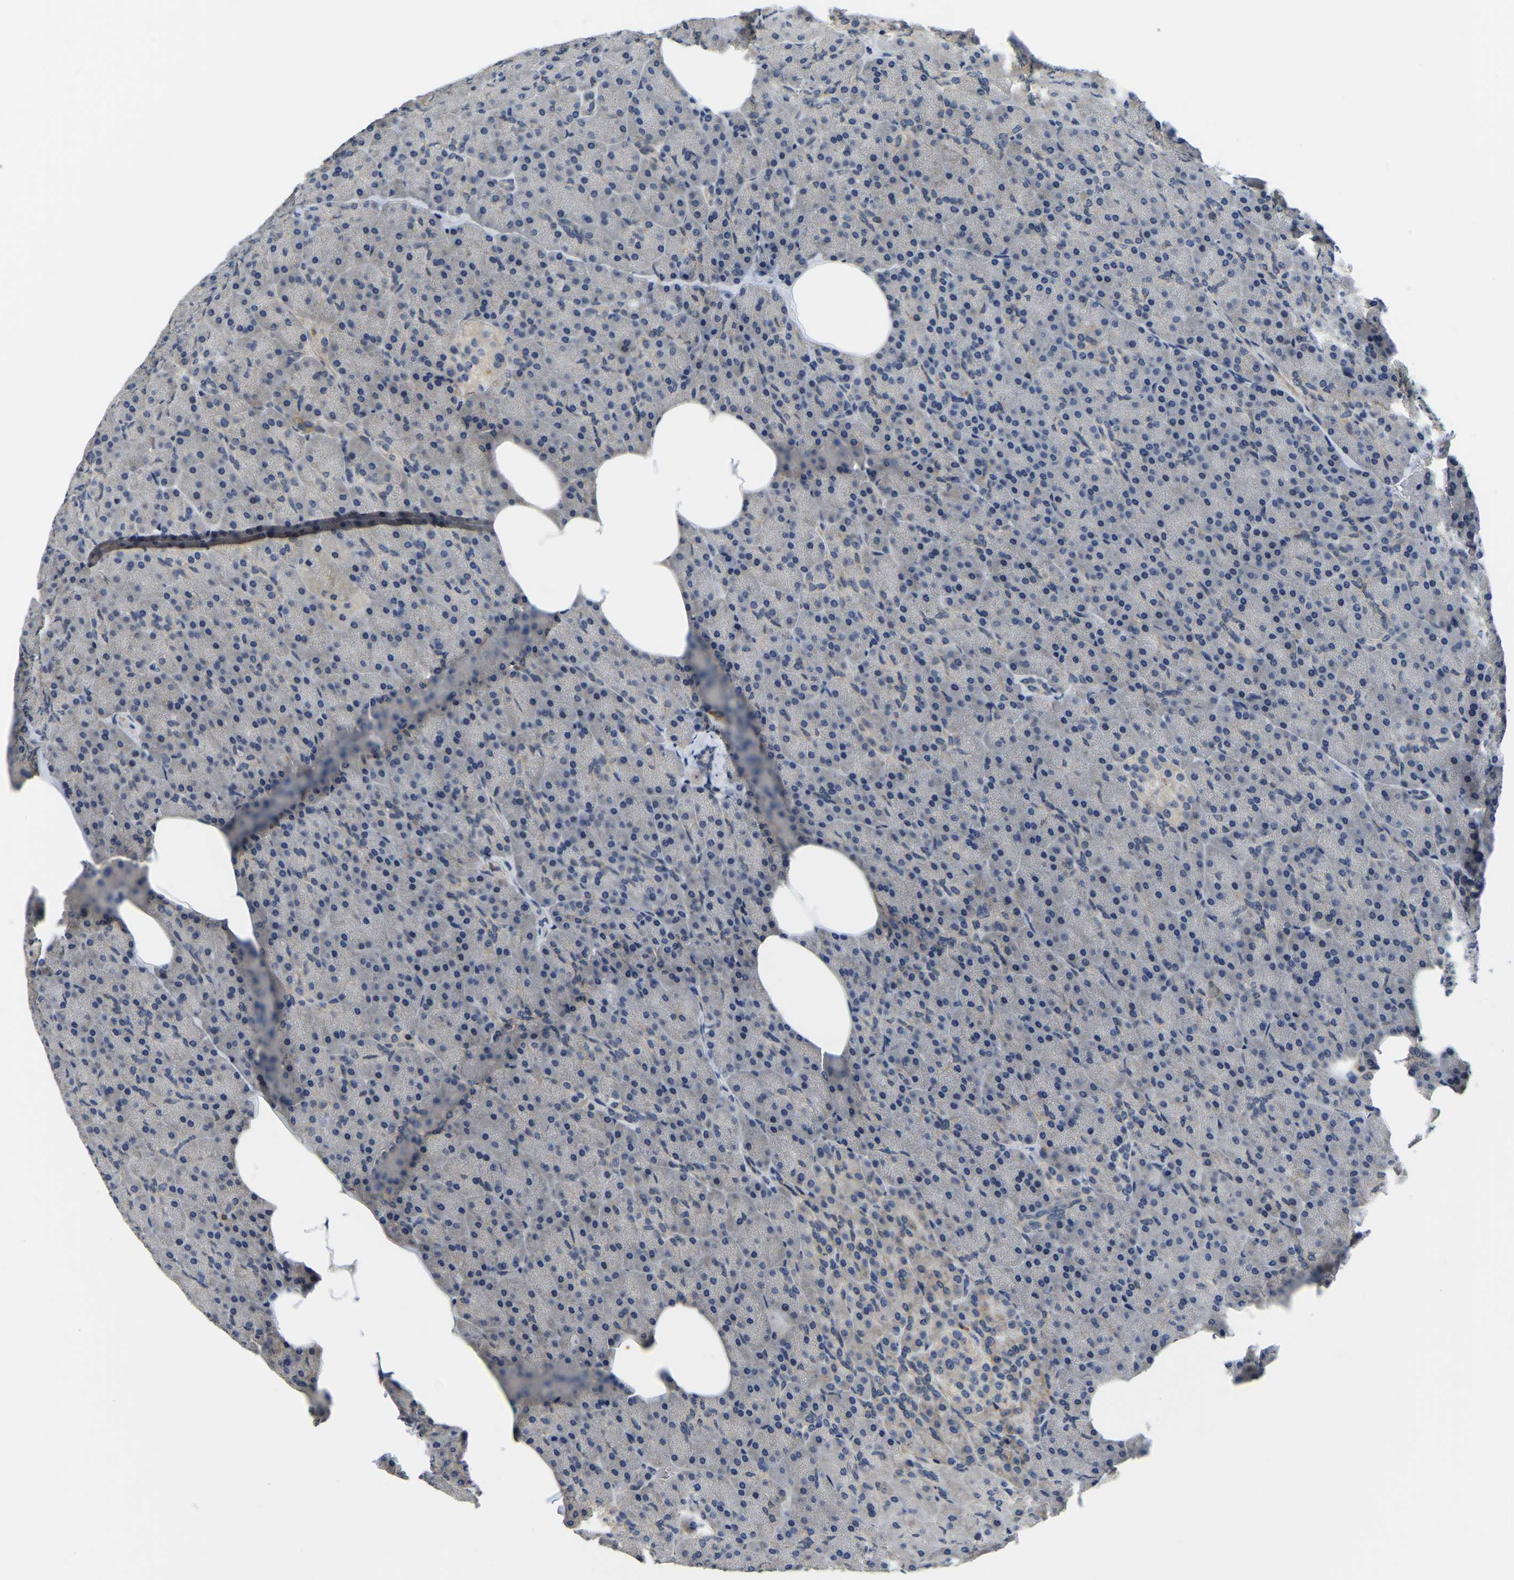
{"staining": {"intensity": "weak", "quantity": "<25%", "location": "cytoplasmic/membranous"}, "tissue": "pancreas", "cell_type": "Exocrine glandular cells", "image_type": "normal", "snomed": [{"axis": "morphology", "description": "Normal tissue, NOS"}, {"axis": "topography", "description": "Pancreas"}], "caption": "The photomicrograph exhibits no staining of exocrine glandular cells in unremarkable pancreas.", "gene": "ITGA2", "patient": {"sex": "female", "age": 35}}